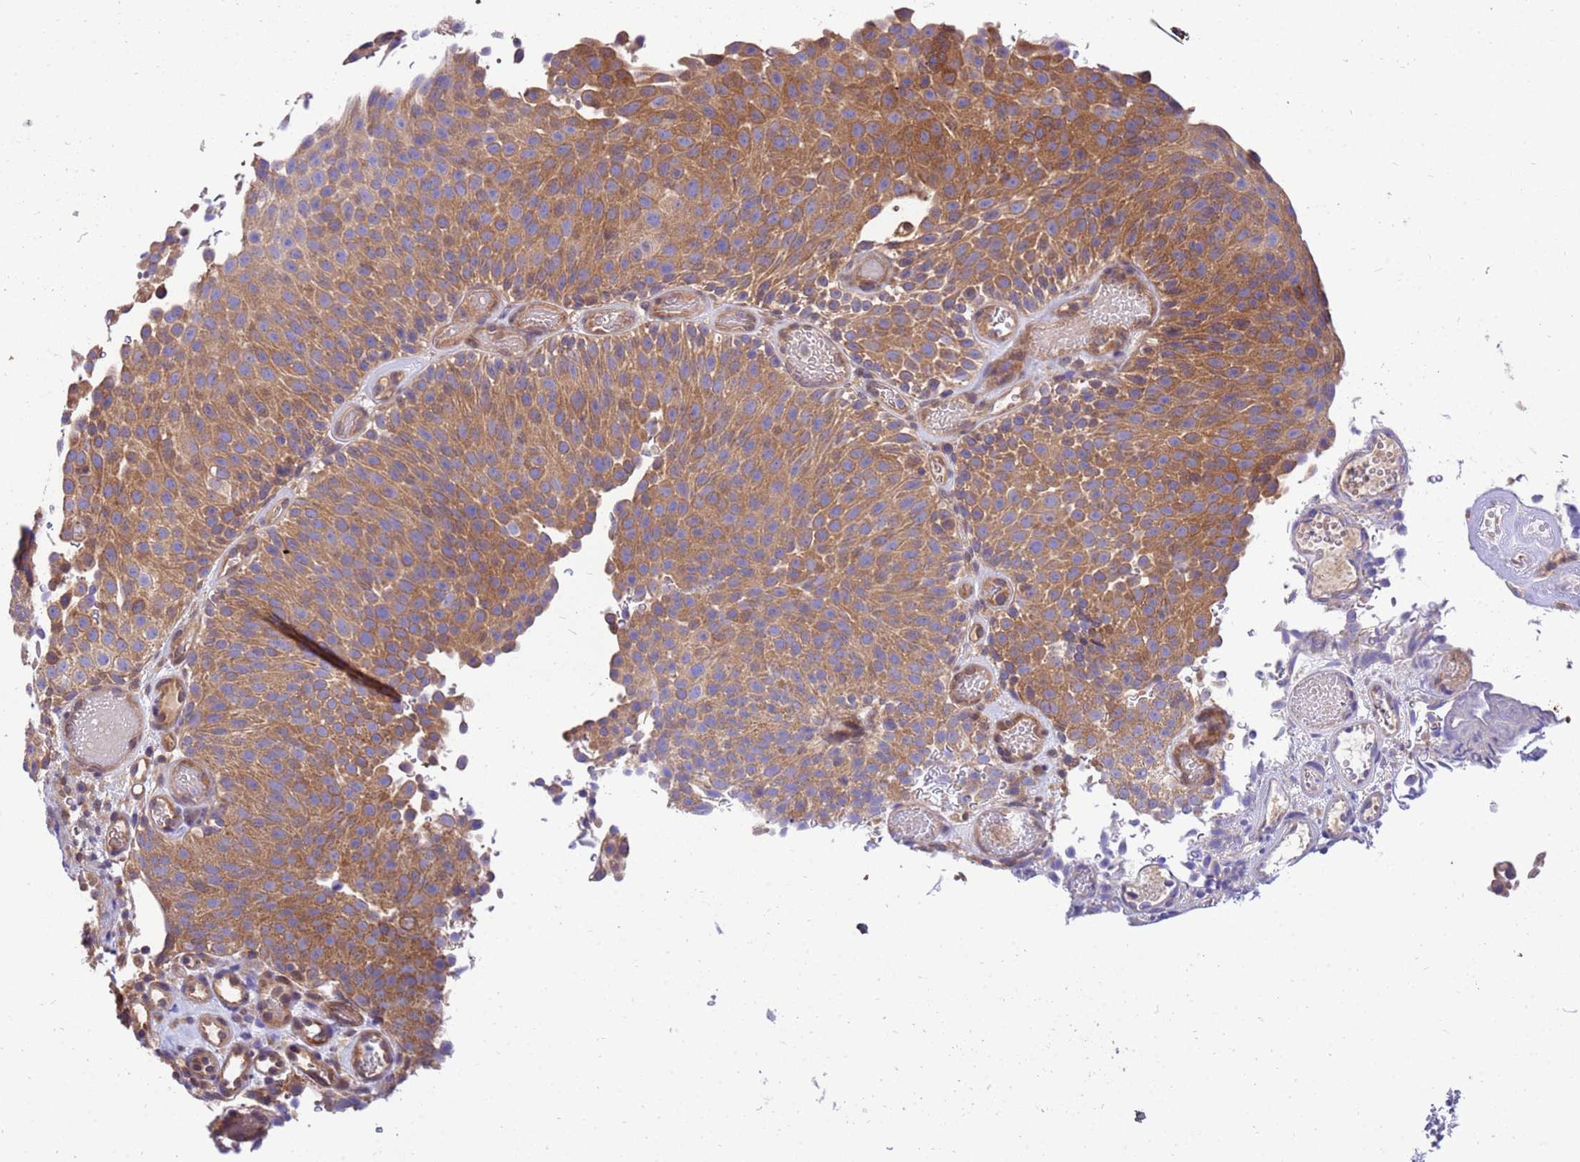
{"staining": {"intensity": "moderate", "quantity": ">75%", "location": "cytoplasmic/membranous"}, "tissue": "urothelial cancer", "cell_type": "Tumor cells", "image_type": "cancer", "snomed": [{"axis": "morphology", "description": "Urothelial carcinoma, Low grade"}, {"axis": "topography", "description": "Urinary bladder"}], "caption": "Immunohistochemical staining of urothelial carcinoma (low-grade) reveals medium levels of moderate cytoplasmic/membranous staining in approximately >75% of tumor cells.", "gene": "GET3", "patient": {"sex": "male", "age": 78}}